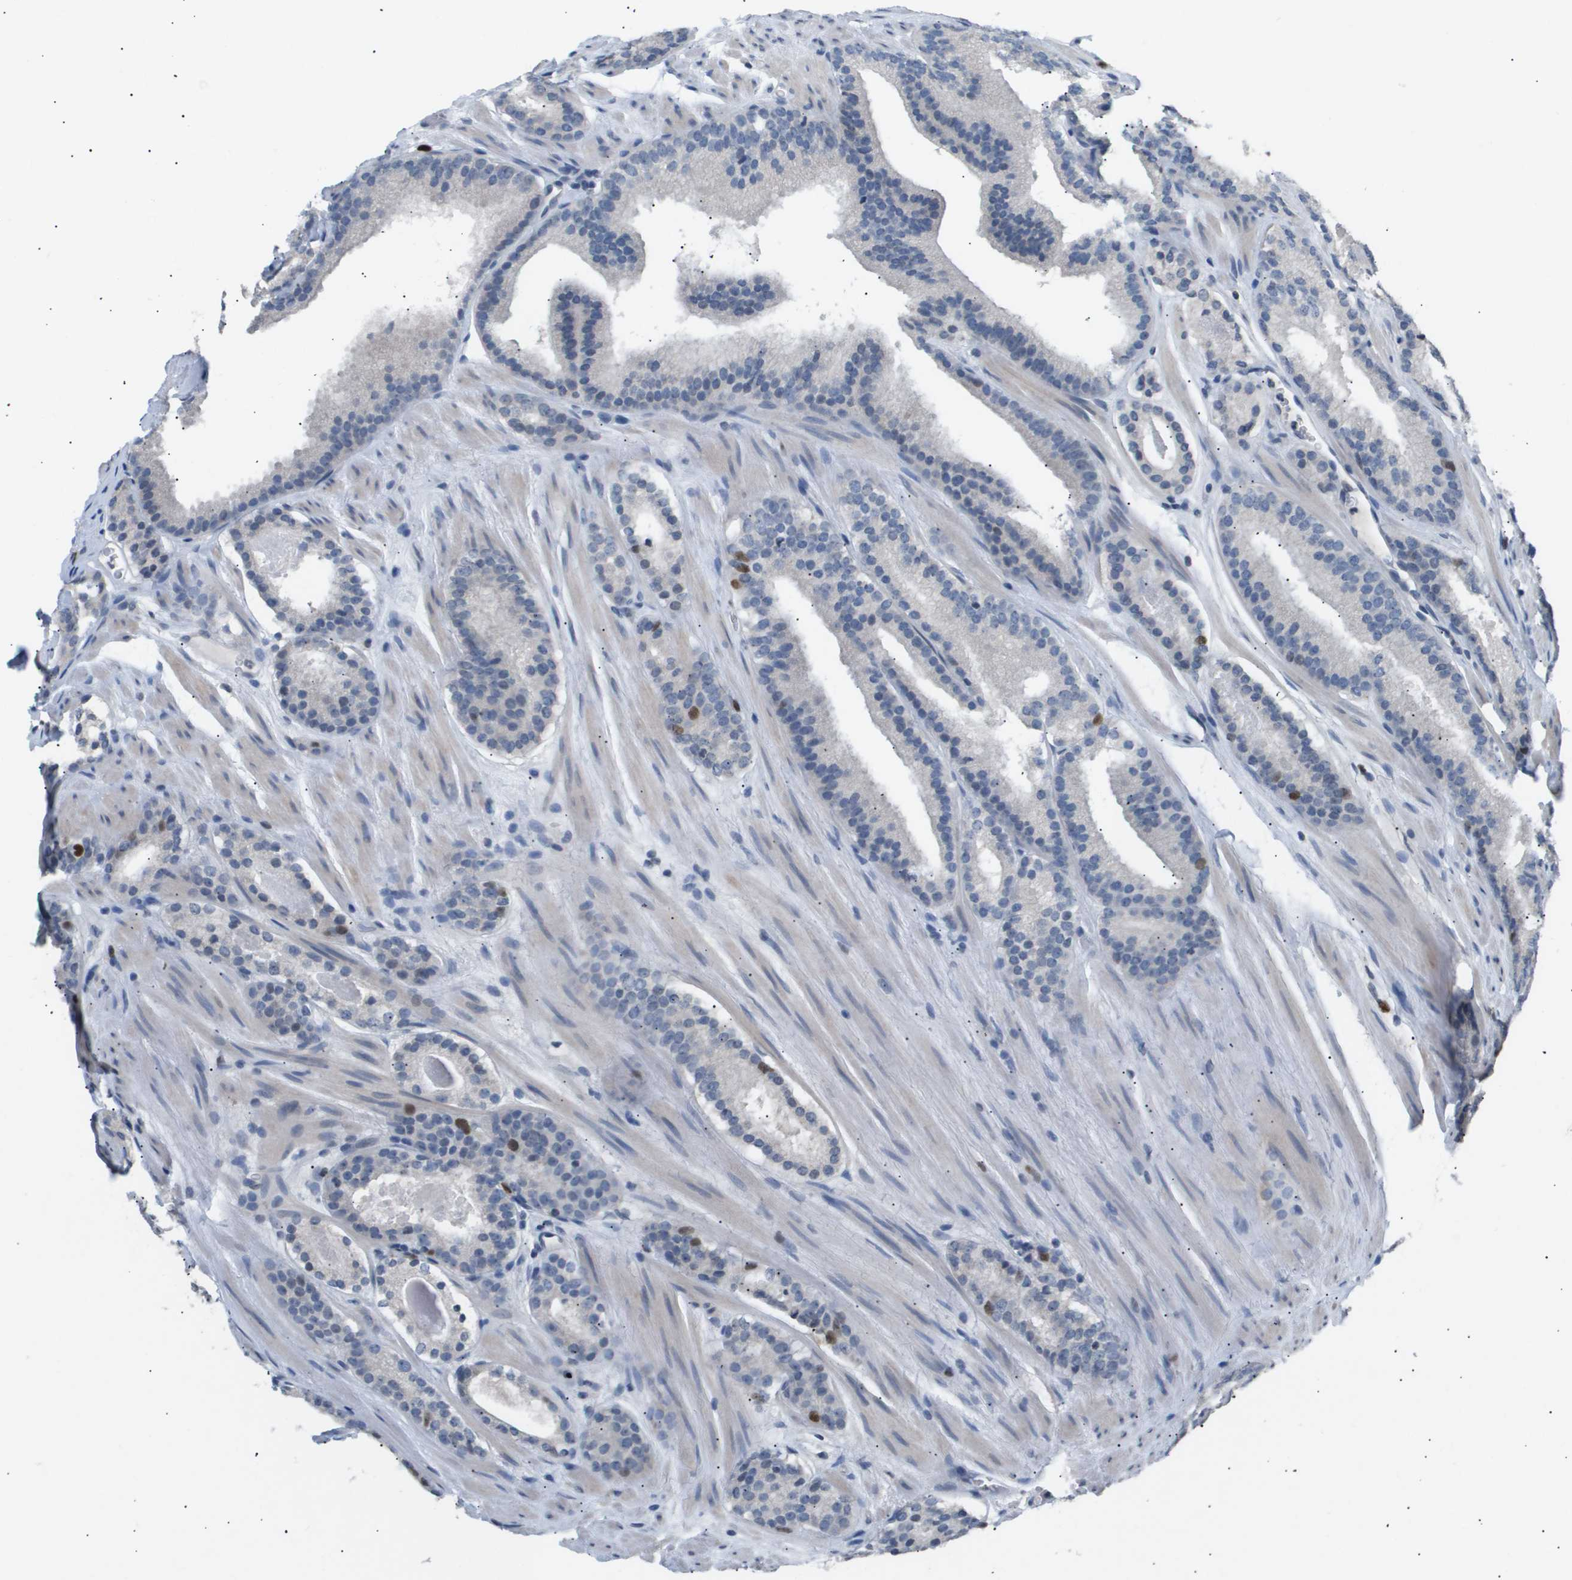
{"staining": {"intensity": "moderate", "quantity": "<25%", "location": "nuclear"}, "tissue": "prostate cancer", "cell_type": "Tumor cells", "image_type": "cancer", "snomed": [{"axis": "morphology", "description": "Adenocarcinoma, Low grade"}, {"axis": "topography", "description": "Prostate"}], "caption": "Immunohistochemical staining of human prostate cancer displays moderate nuclear protein expression in about <25% of tumor cells.", "gene": "ANAPC2", "patient": {"sex": "male", "age": 69}}